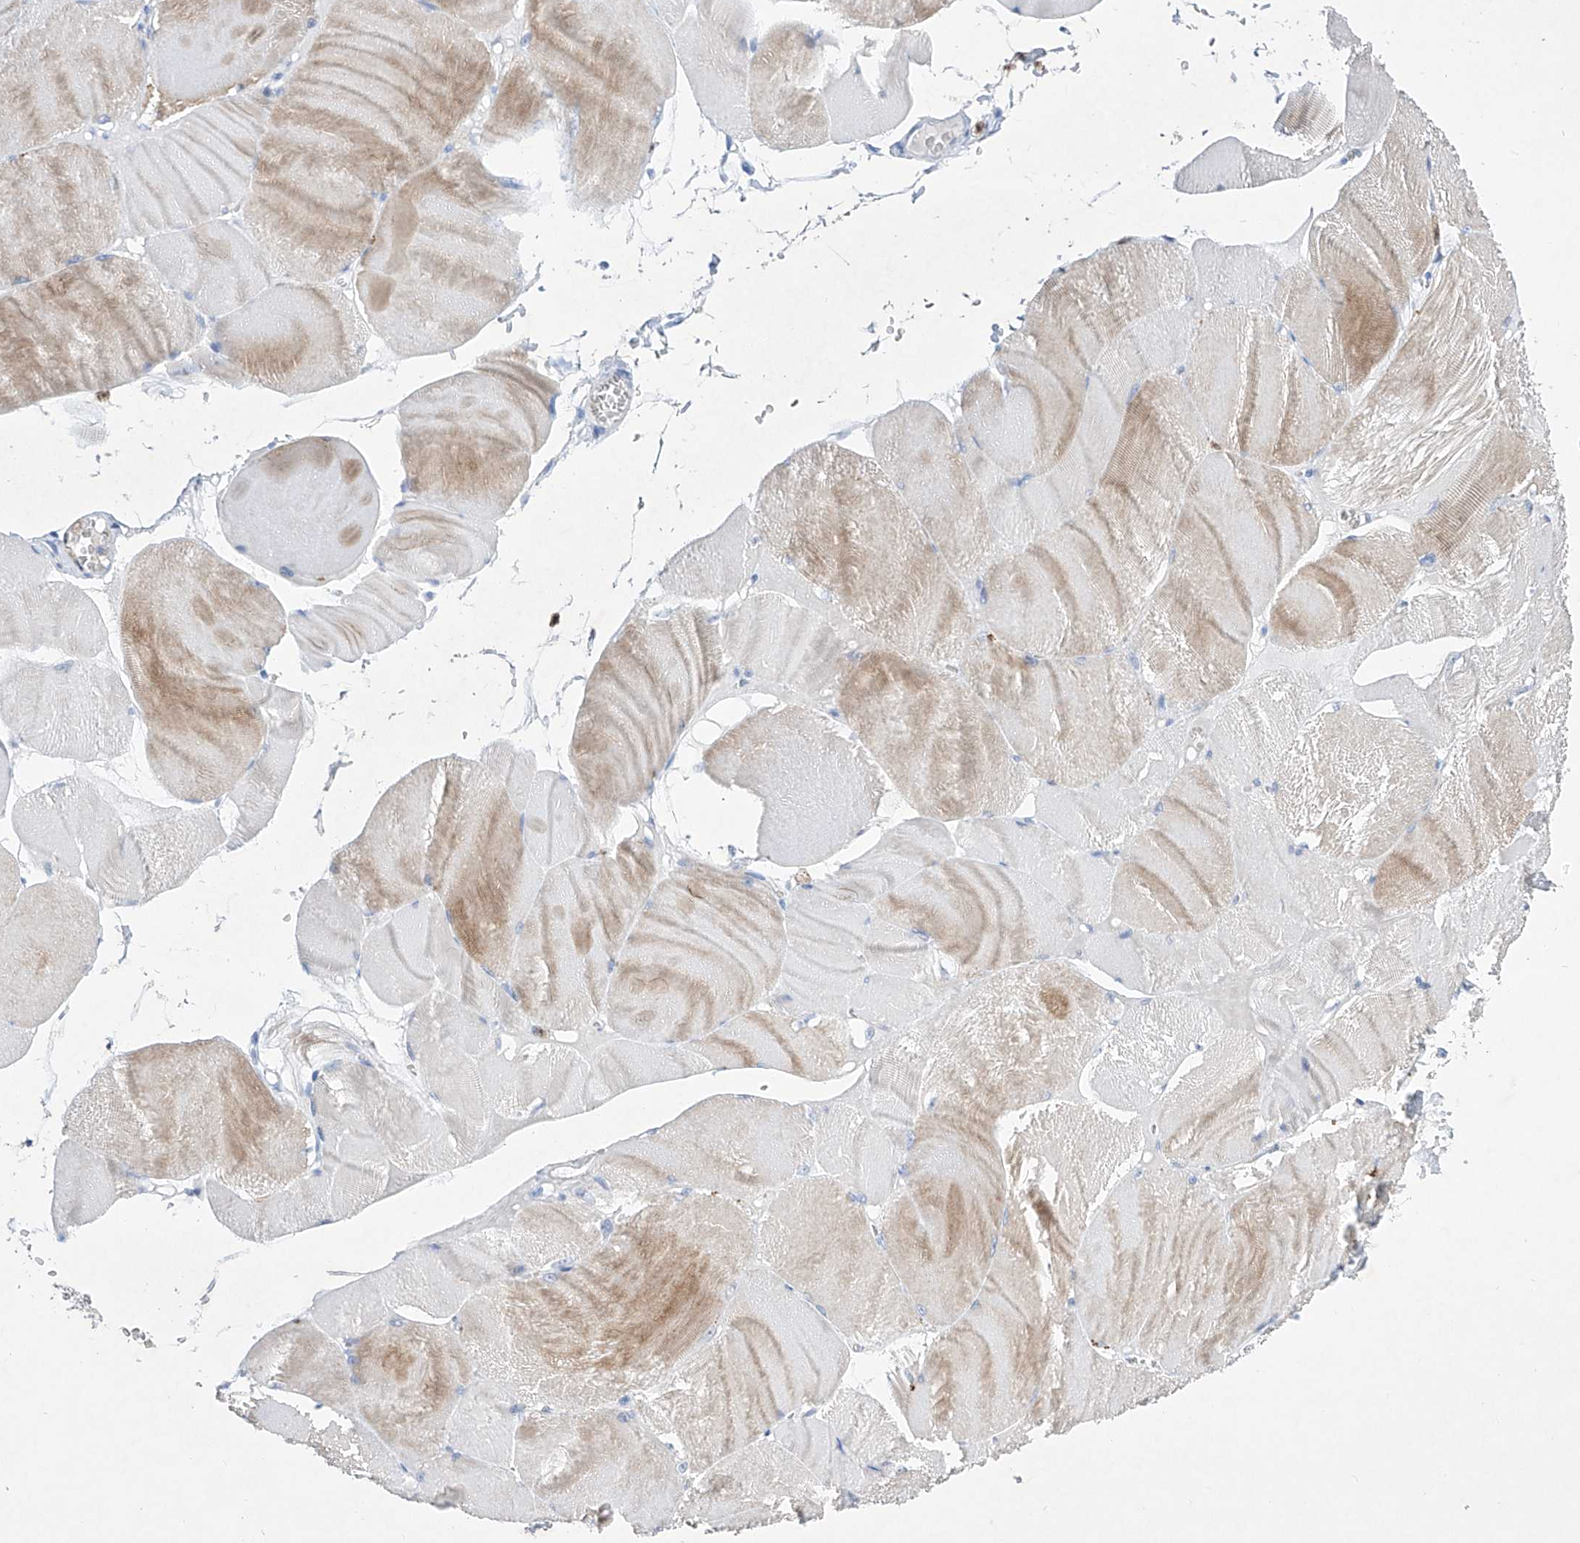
{"staining": {"intensity": "moderate", "quantity": "25%-75%", "location": "cytoplasmic/membranous"}, "tissue": "skeletal muscle", "cell_type": "Myocytes", "image_type": "normal", "snomed": [{"axis": "morphology", "description": "Normal tissue, NOS"}, {"axis": "morphology", "description": "Basal cell carcinoma"}, {"axis": "topography", "description": "Skeletal muscle"}], "caption": "IHC micrograph of normal skeletal muscle stained for a protein (brown), which displays medium levels of moderate cytoplasmic/membranous expression in about 25%-75% of myocytes.", "gene": "TM7SF2", "patient": {"sex": "female", "age": 64}}